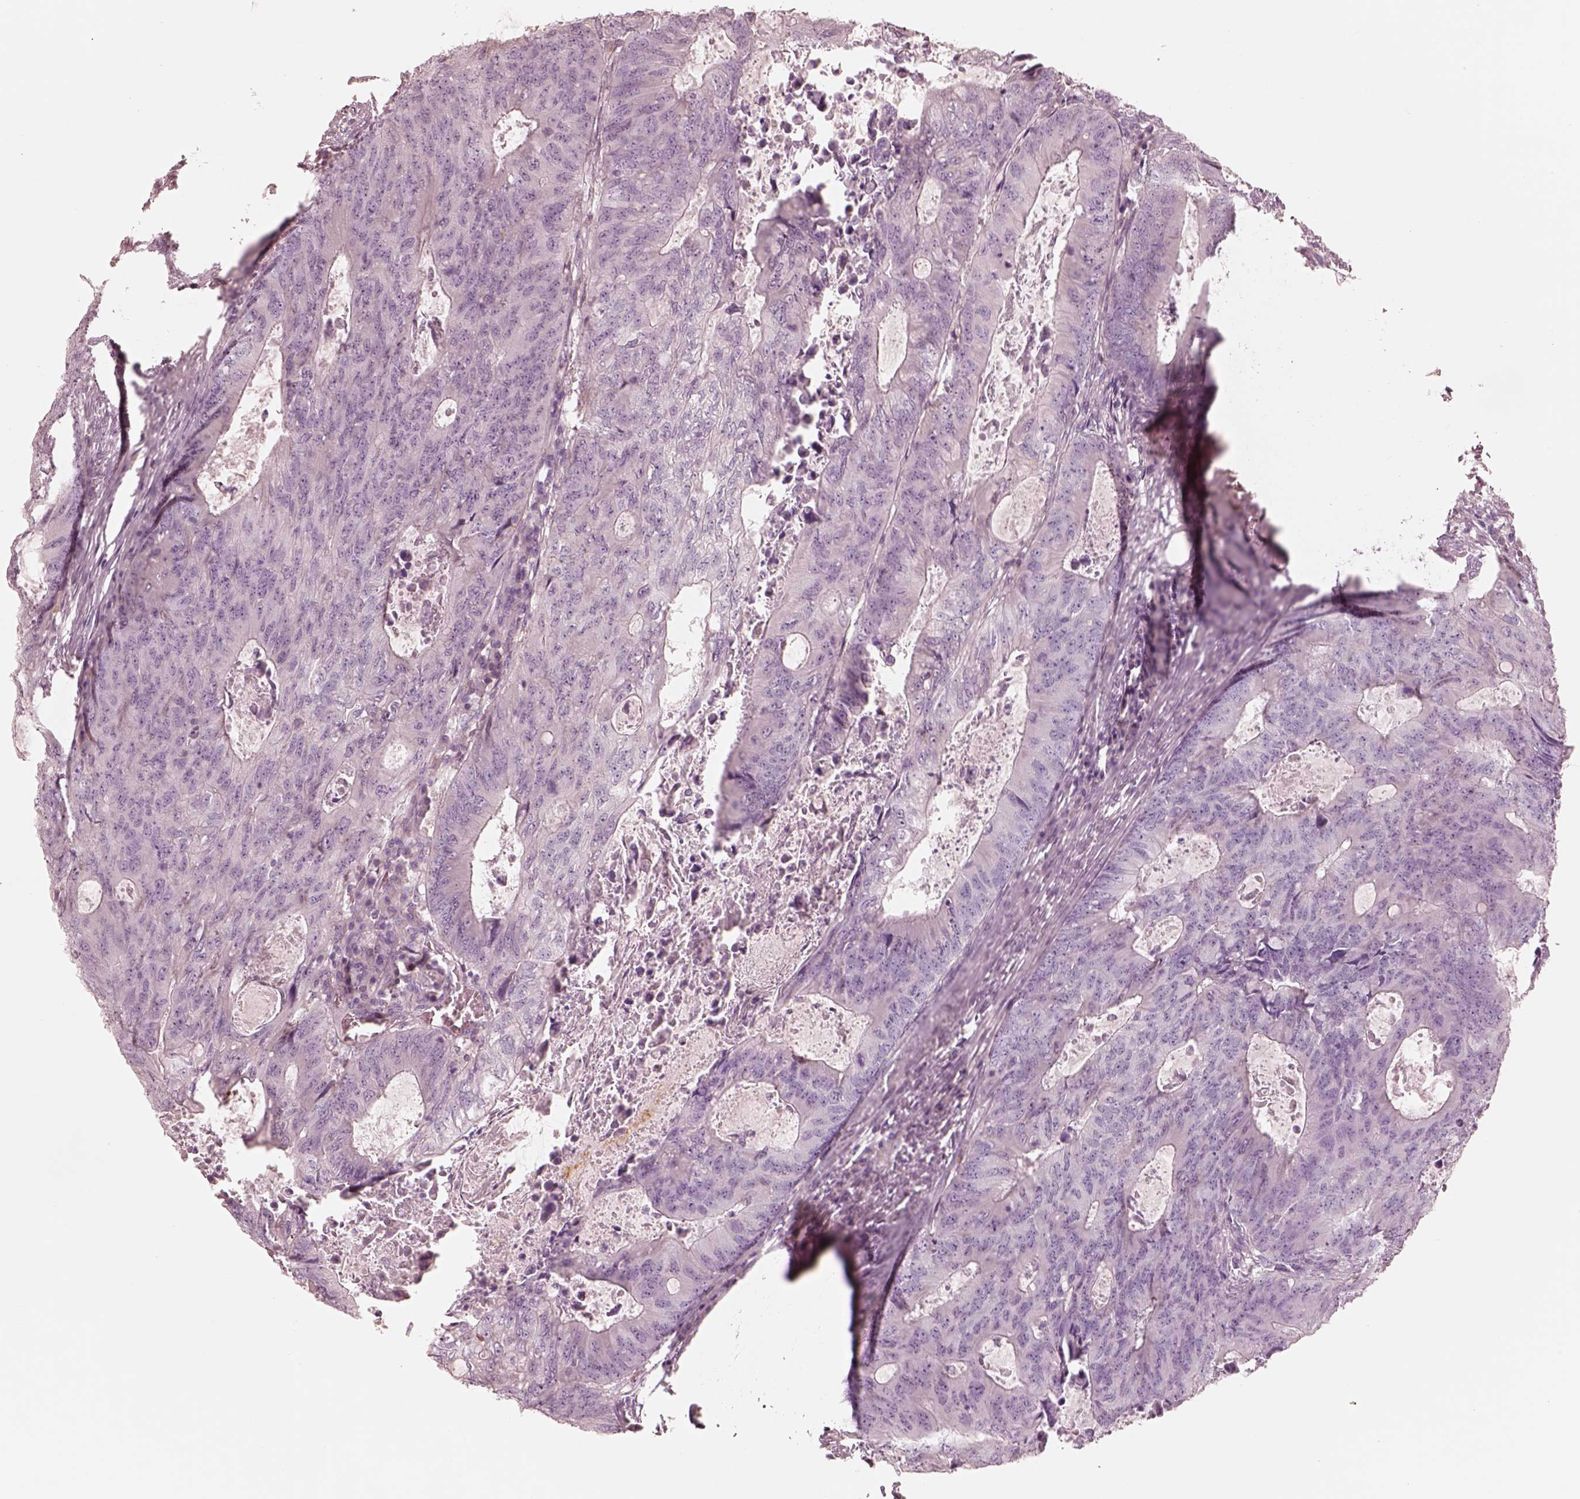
{"staining": {"intensity": "negative", "quantity": "none", "location": "none"}, "tissue": "colorectal cancer", "cell_type": "Tumor cells", "image_type": "cancer", "snomed": [{"axis": "morphology", "description": "Adenocarcinoma, NOS"}, {"axis": "topography", "description": "Colon"}], "caption": "Tumor cells show no significant staining in colorectal adenocarcinoma. Brightfield microscopy of immunohistochemistry stained with DAB (brown) and hematoxylin (blue), captured at high magnification.", "gene": "GPRIN1", "patient": {"sex": "male", "age": 67}}